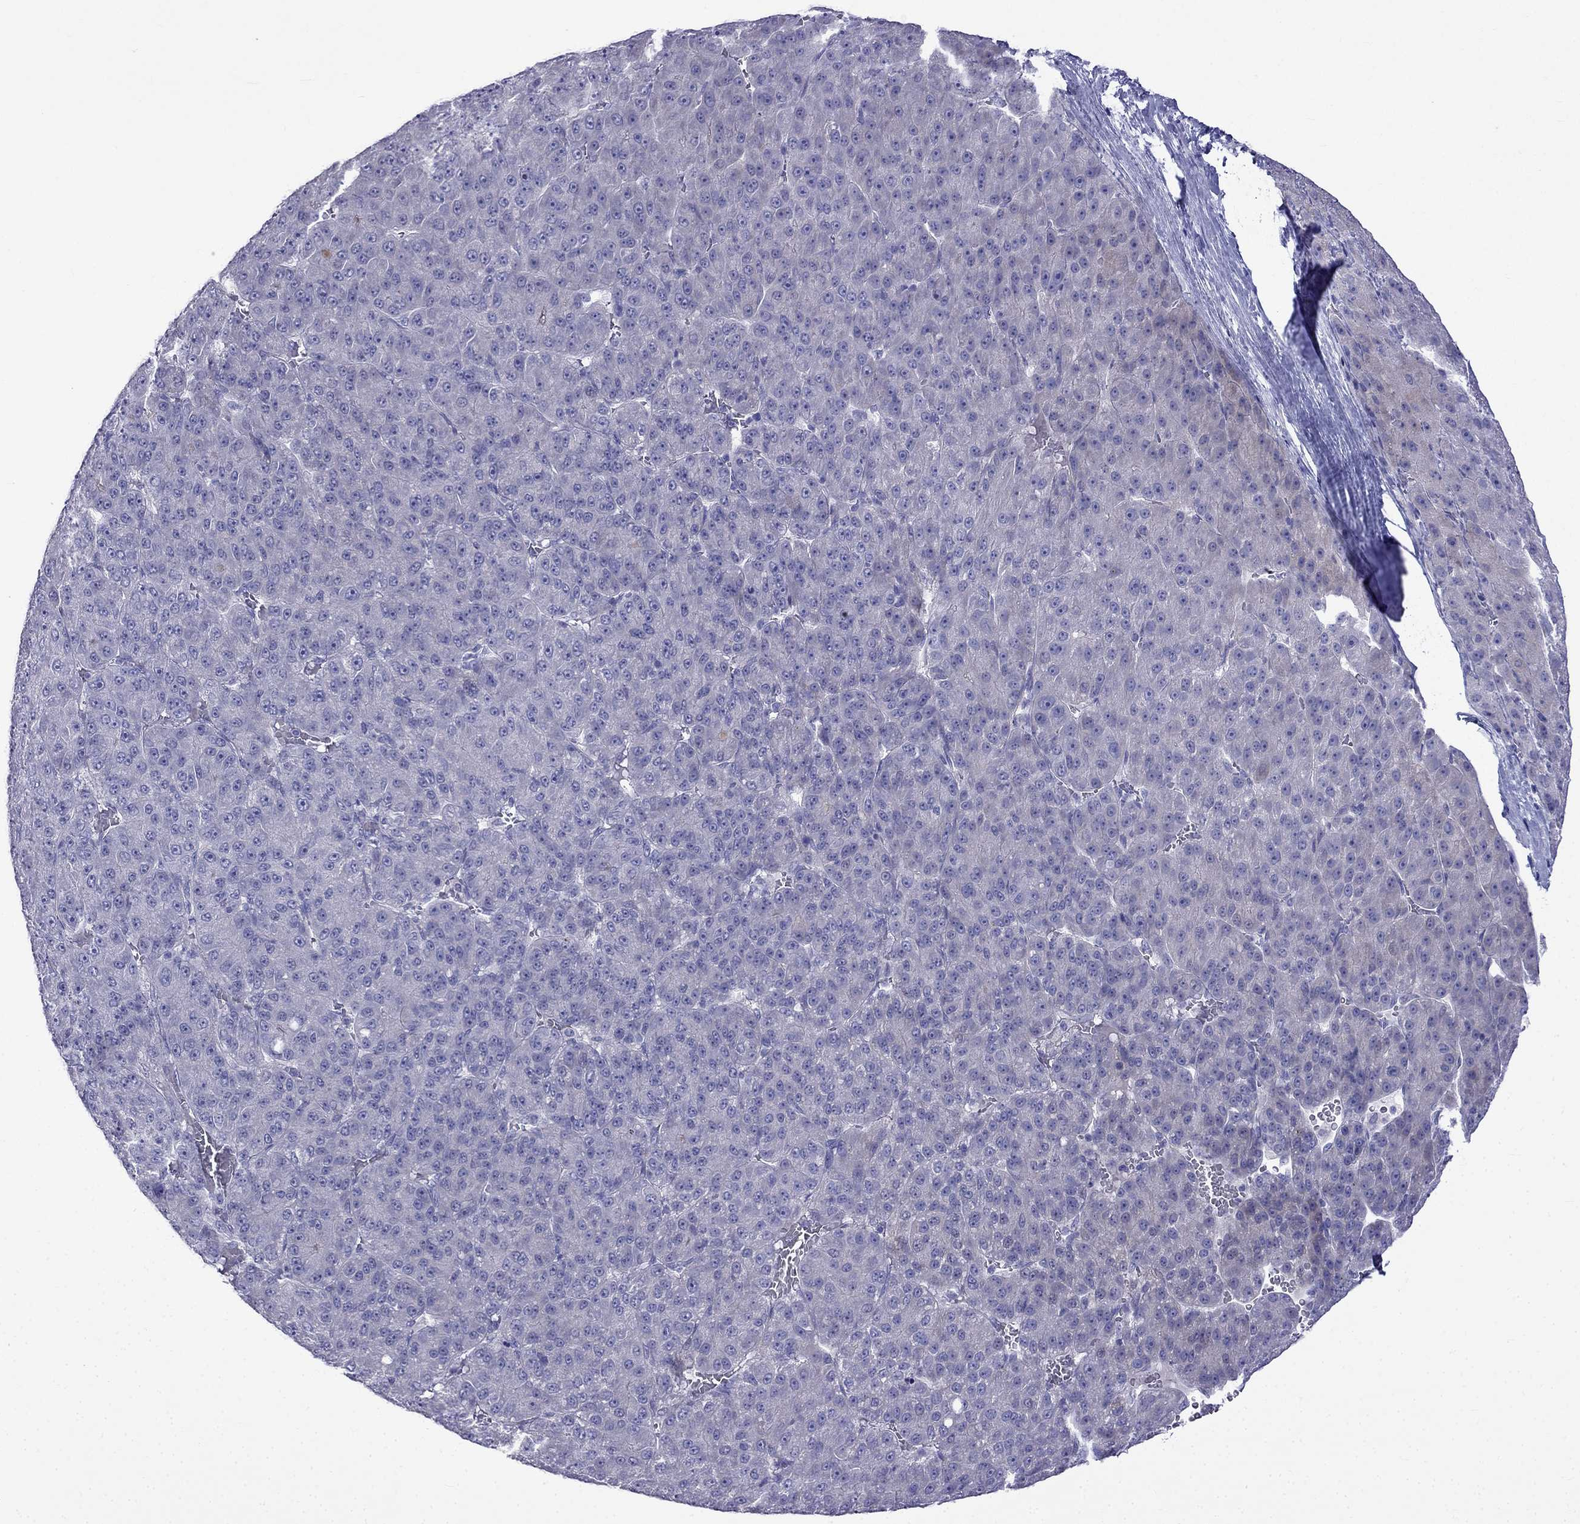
{"staining": {"intensity": "negative", "quantity": "none", "location": "none"}, "tissue": "liver cancer", "cell_type": "Tumor cells", "image_type": "cancer", "snomed": [{"axis": "morphology", "description": "Carcinoma, Hepatocellular, NOS"}, {"axis": "topography", "description": "Liver"}], "caption": "Liver cancer (hepatocellular carcinoma) was stained to show a protein in brown. There is no significant positivity in tumor cells. Brightfield microscopy of immunohistochemistry (IHC) stained with DAB (brown) and hematoxylin (blue), captured at high magnification.", "gene": "PATE1", "patient": {"sex": "male", "age": 67}}